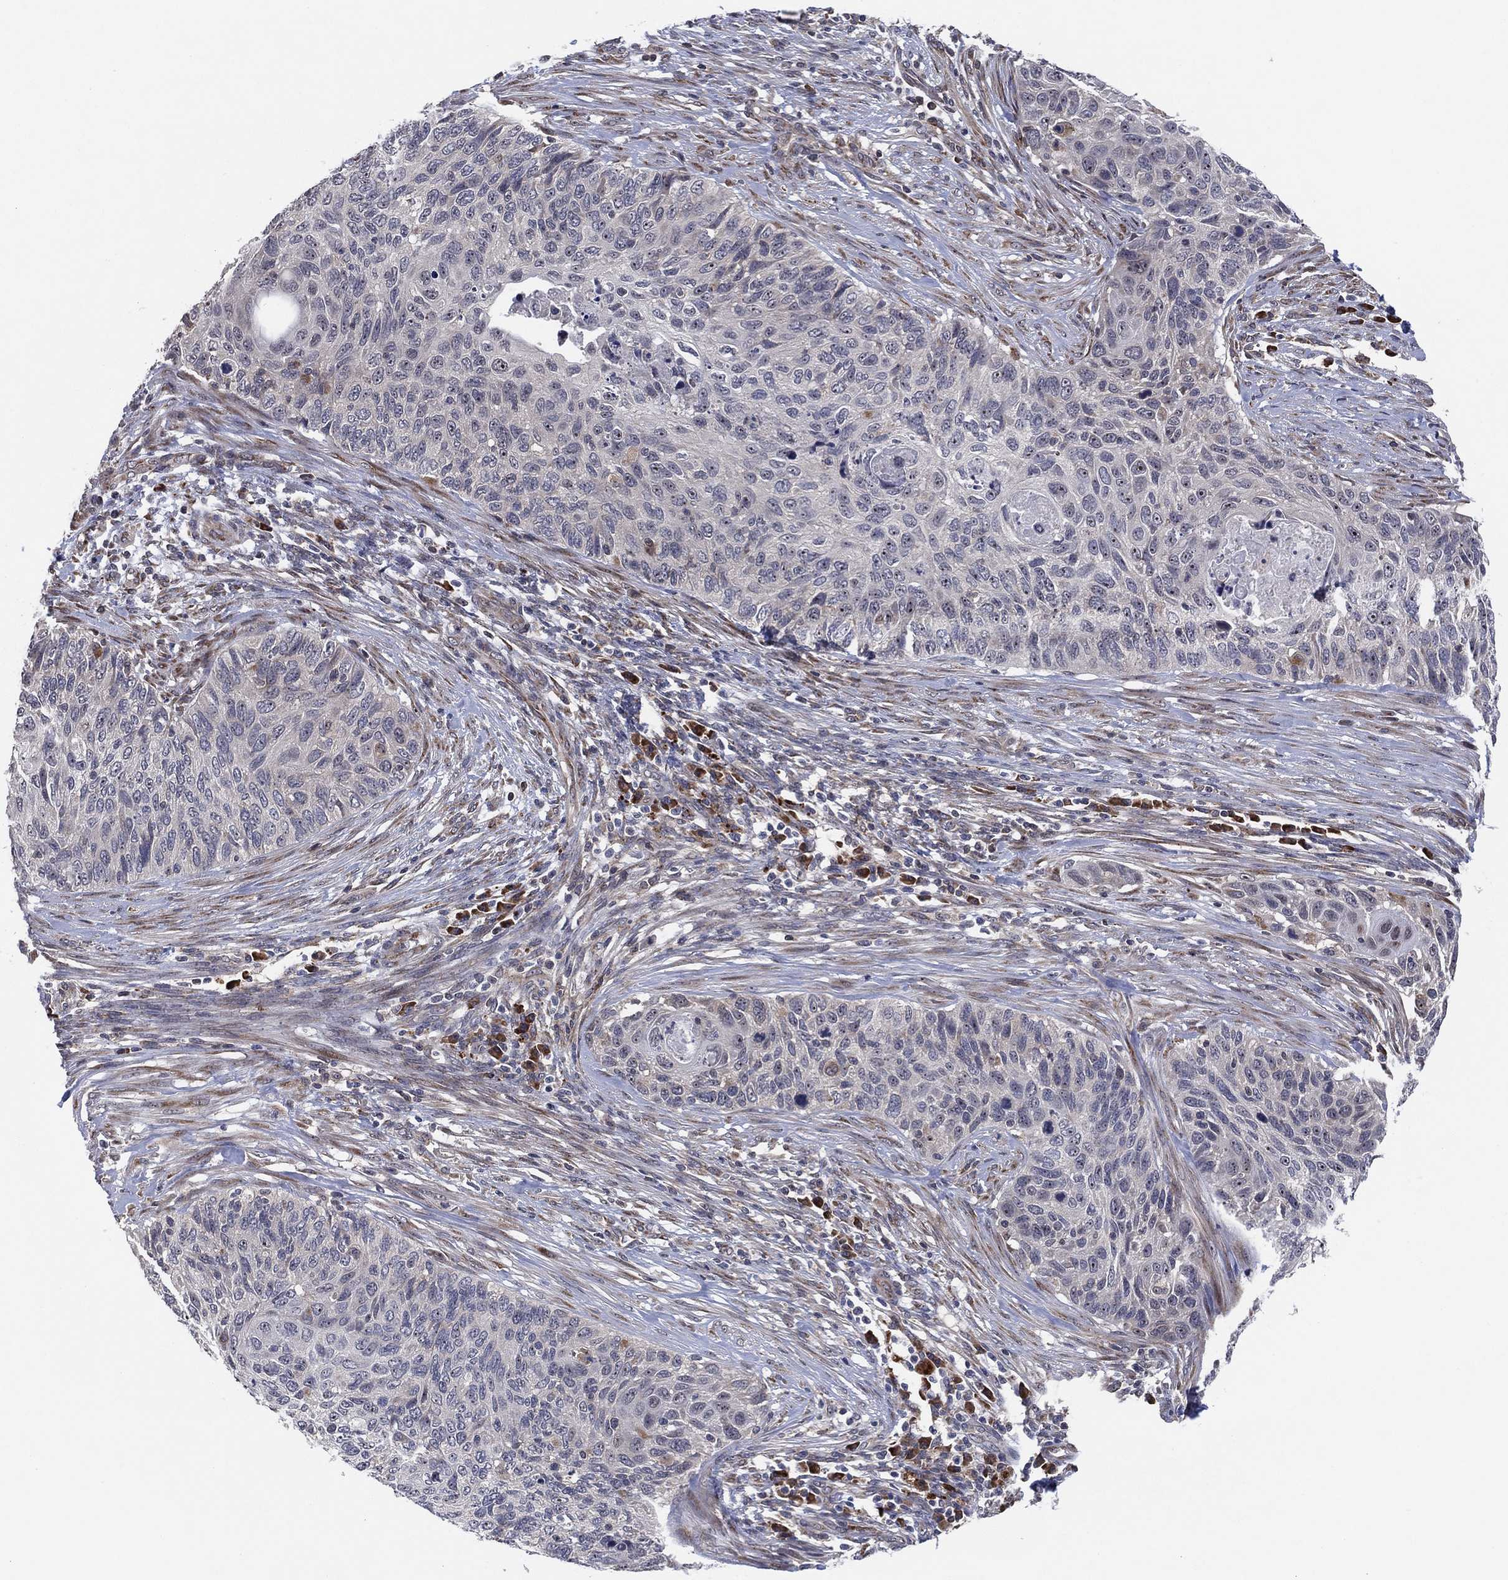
{"staining": {"intensity": "negative", "quantity": "none", "location": "none"}, "tissue": "cervical cancer", "cell_type": "Tumor cells", "image_type": "cancer", "snomed": [{"axis": "morphology", "description": "Squamous cell carcinoma, NOS"}, {"axis": "topography", "description": "Cervix"}], "caption": "Tumor cells are negative for brown protein staining in cervical squamous cell carcinoma. (DAB IHC, high magnification).", "gene": "FAM104A", "patient": {"sex": "female", "age": 70}}